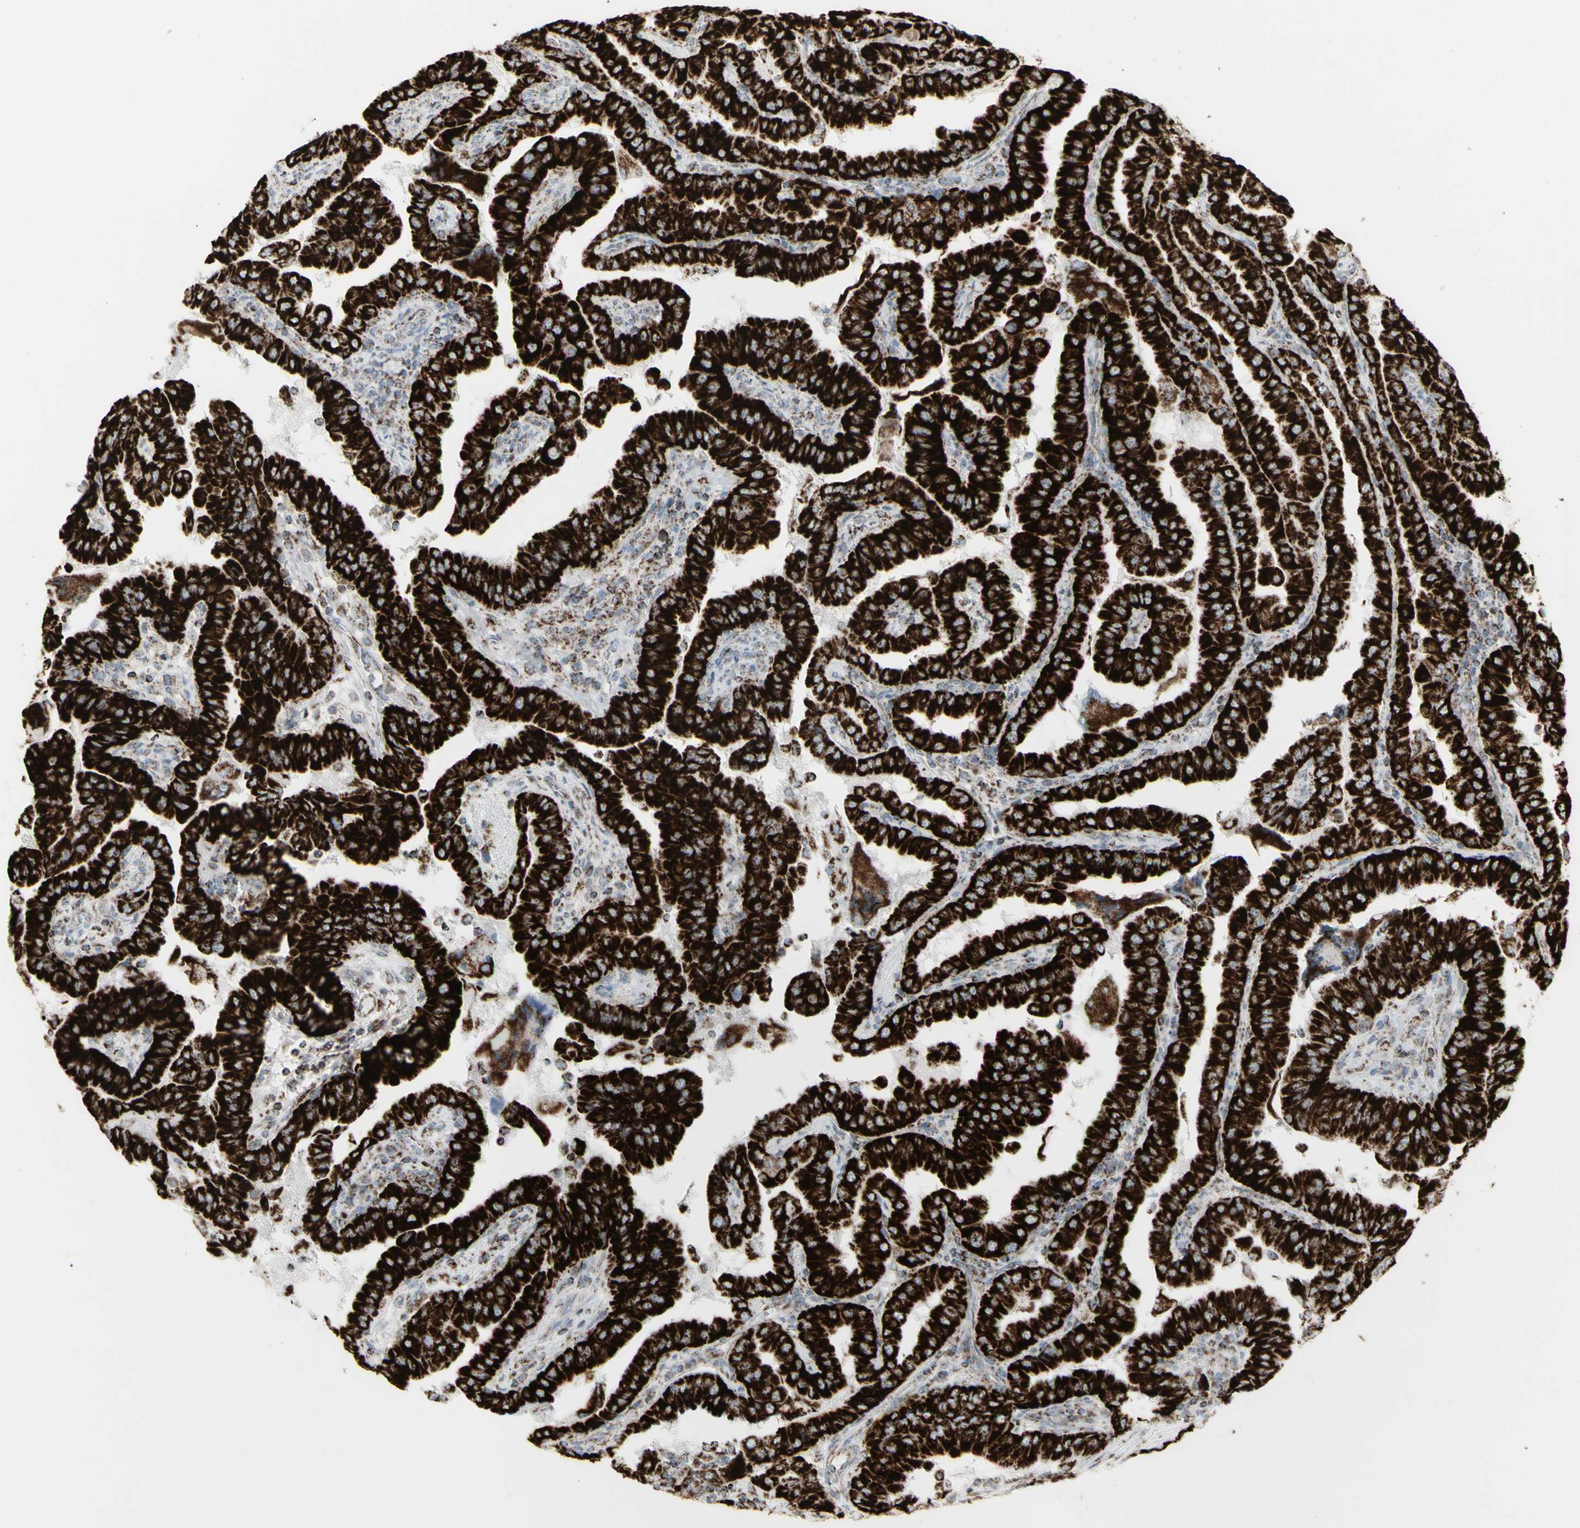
{"staining": {"intensity": "strong", "quantity": ">75%", "location": "cytoplasmic/membranous"}, "tissue": "thyroid cancer", "cell_type": "Tumor cells", "image_type": "cancer", "snomed": [{"axis": "morphology", "description": "Papillary adenocarcinoma, NOS"}, {"axis": "topography", "description": "Thyroid gland"}], "caption": "This is a micrograph of IHC staining of thyroid papillary adenocarcinoma, which shows strong staining in the cytoplasmic/membranous of tumor cells.", "gene": "PLGRKT", "patient": {"sex": "male", "age": 33}}